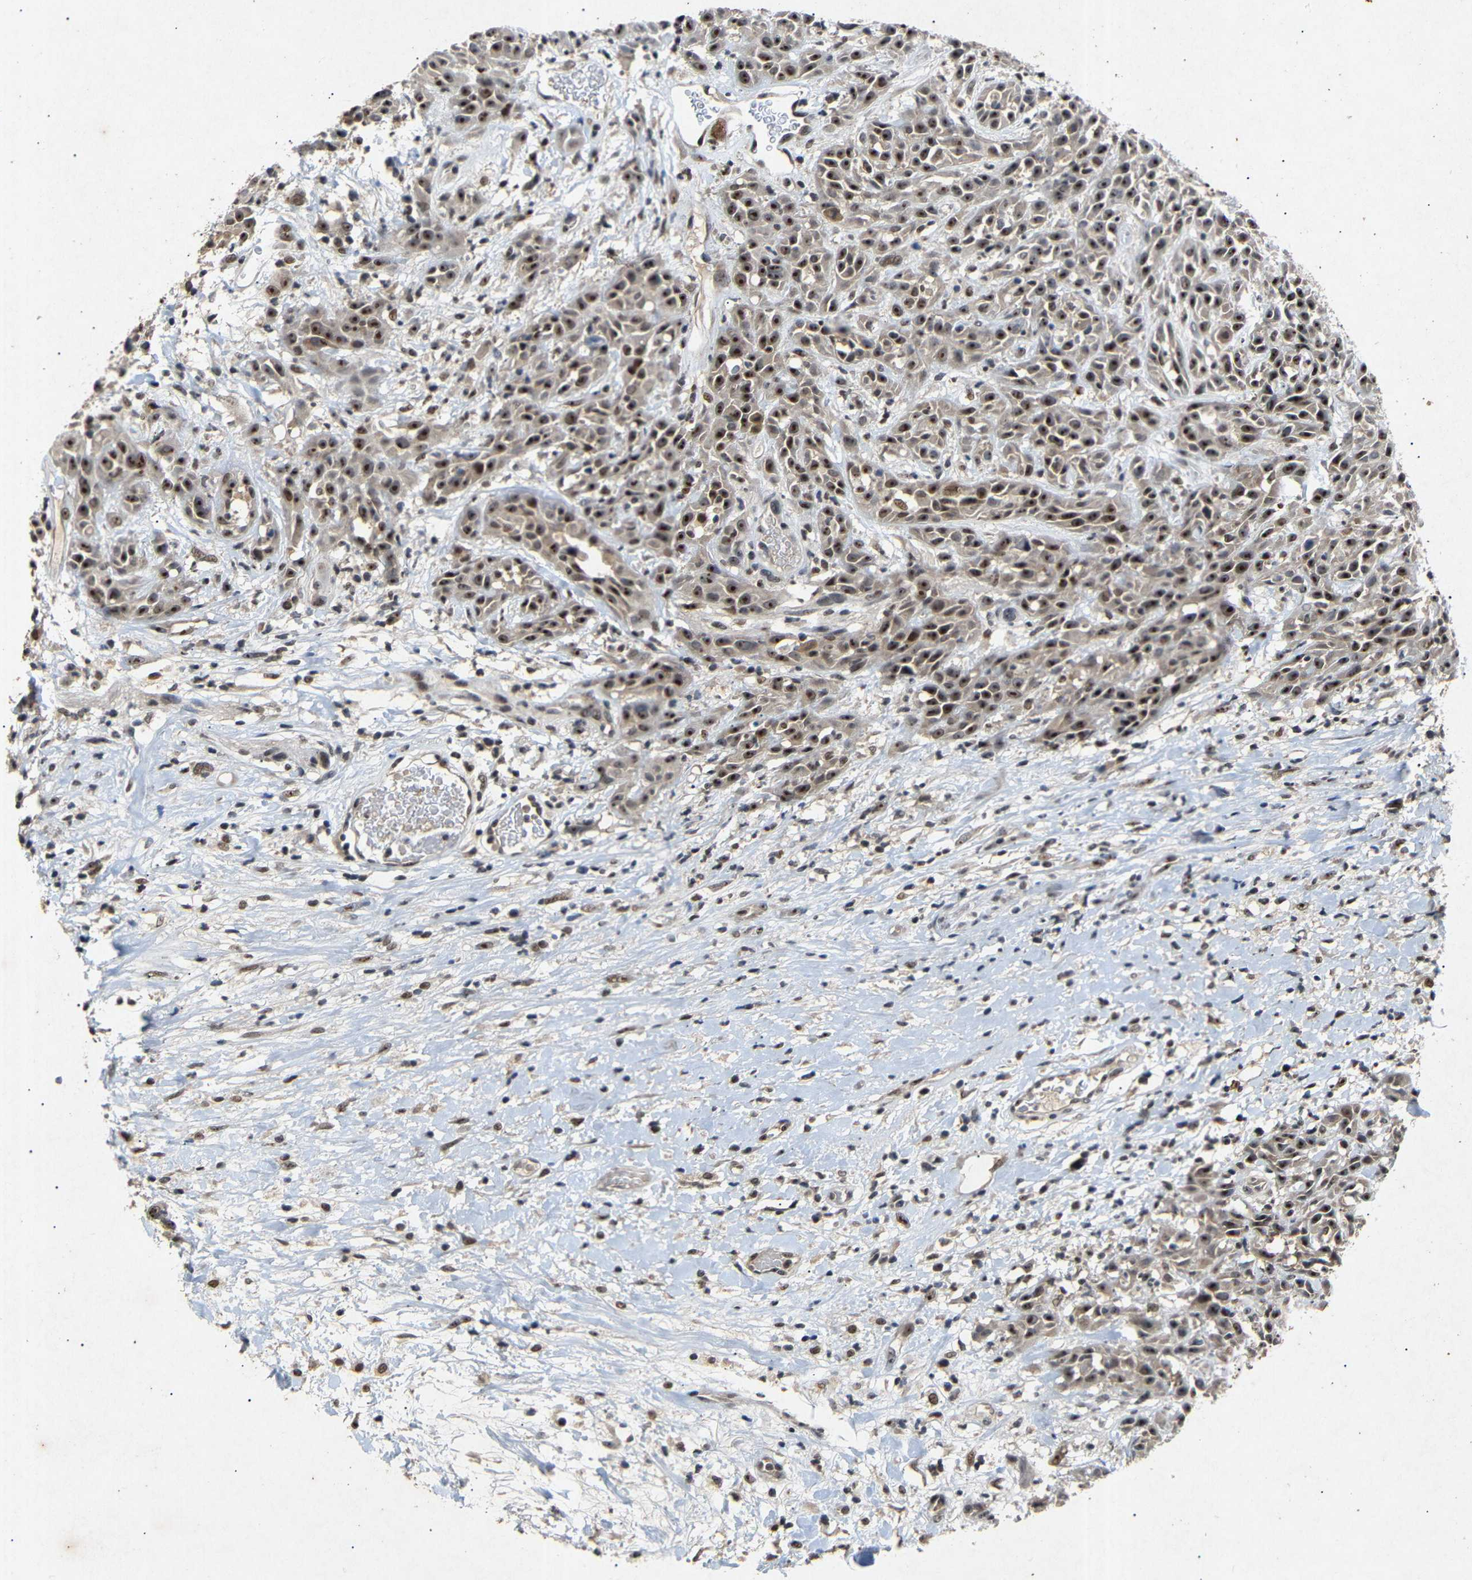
{"staining": {"intensity": "strong", "quantity": ">75%", "location": "nuclear"}, "tissue": "head and neck cancer", "cell_type": "Tumor cells", "image_type": "cancer", "snomed": [{"axis": "morphology", "description": "Normal tissue, NOS"}, {"axis": "morphology", "description": "Squamous cell carcinoma, NOS"}, {"axis": "topography", "description": "Cartilage tissue"}, {"axis": "topography", "description": "Head-Neck"}], "caption": "Strong nuclear protein expression is identified in about >75% of tumor cells in squamous cell carcinoma (head and neck).", "gene": "PARN", "patient": {"sex": "male", "age": 62}}